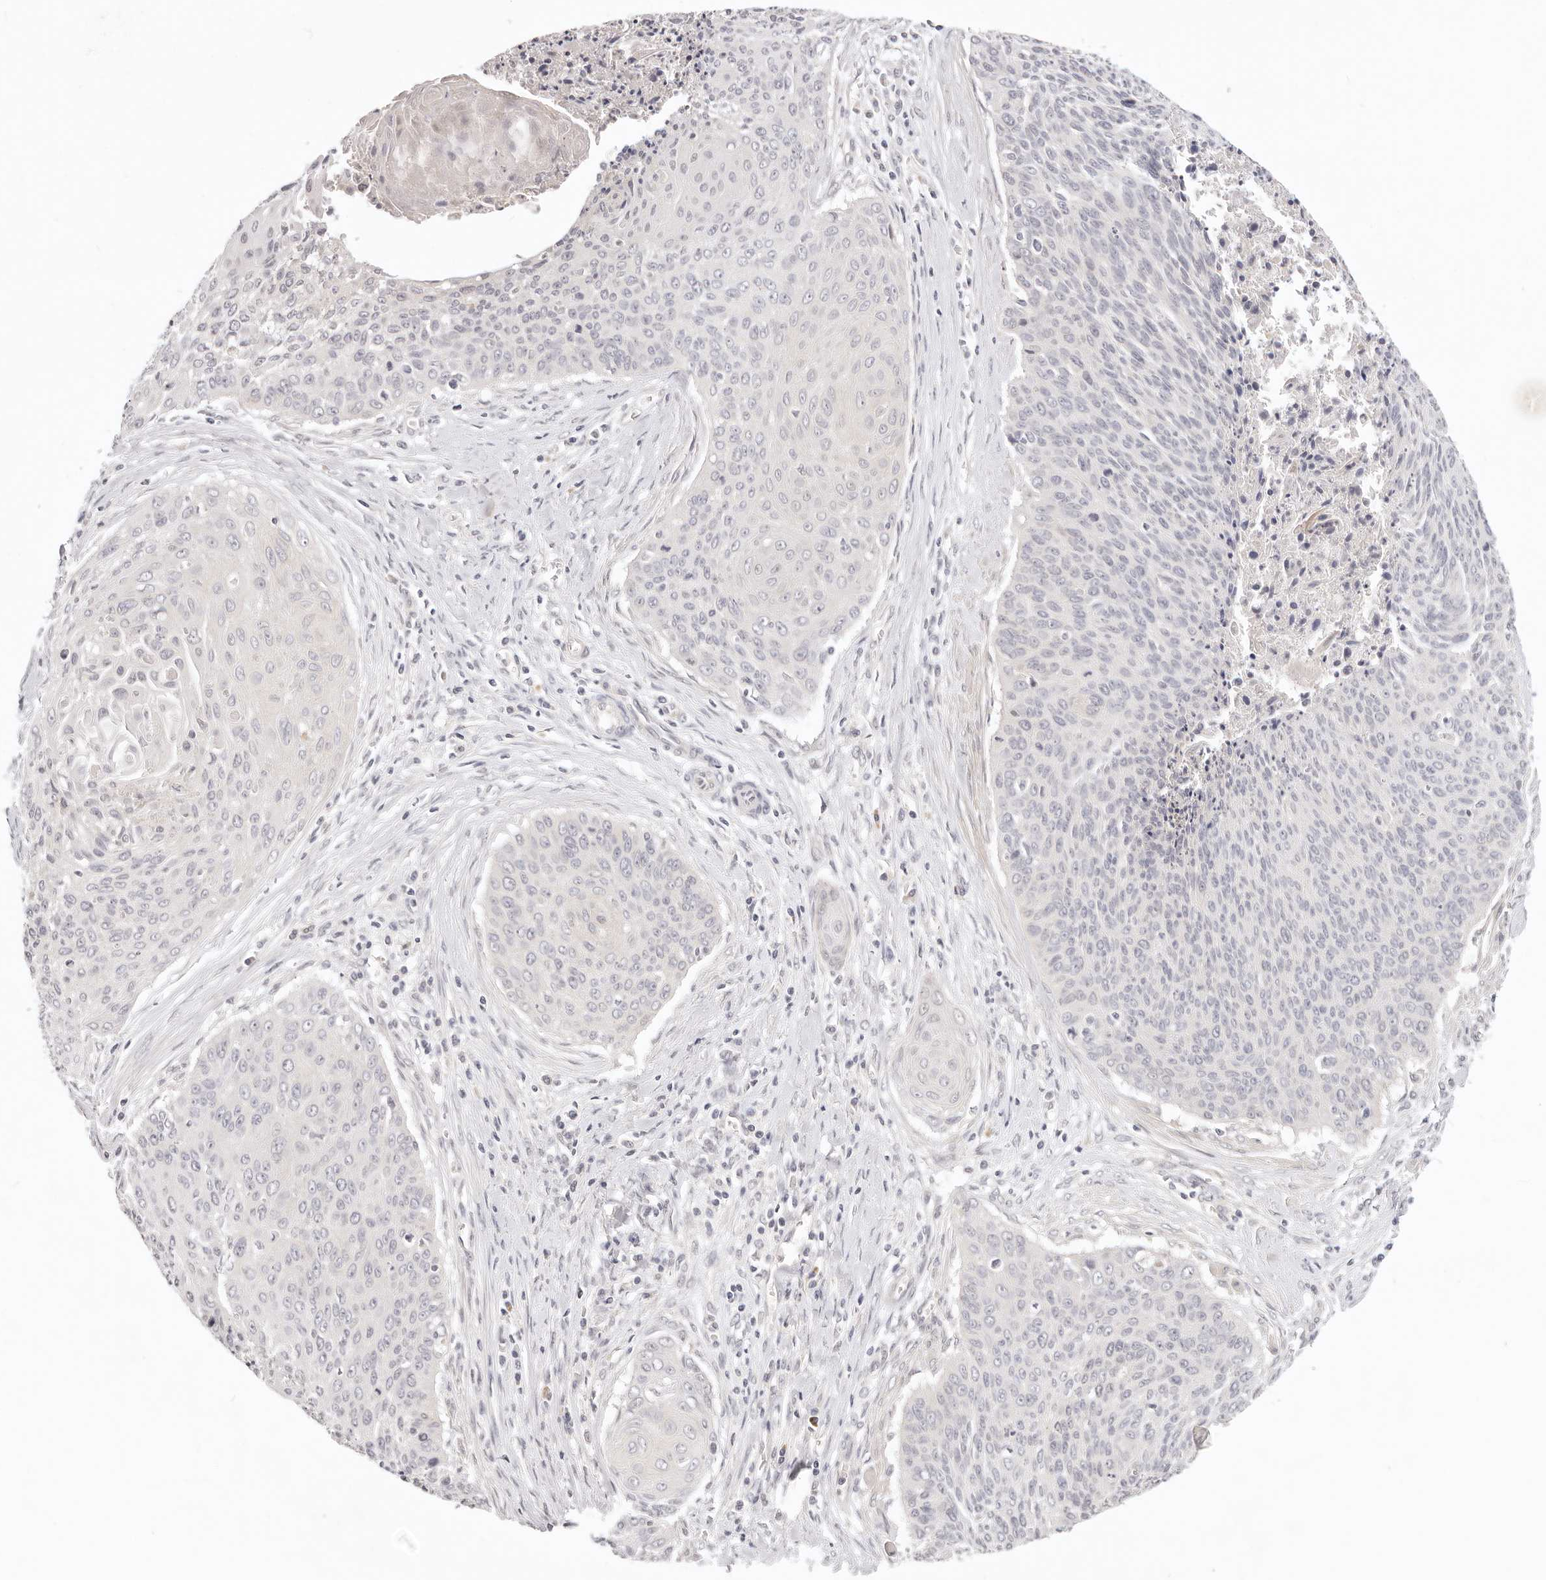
{"staining": {"intensity": "negative", "quantity": "none", "location": "none"}, "tissue": "cervical cancer", "cell_type": "Tumor cells", "image_type": "cancer", "snomed": [{"axis": "morphology", "description": "Squamous cell carcinoma, NOS"}, {"axis": "topography", "description": "Cervix"}], "caption": "An image of cervical squamous cell carcinoma stained for a protein demonstrates no brown staining in tumor cells.", "gene": "GGPS1", "patient": {"sex": "female", "age": 55}}